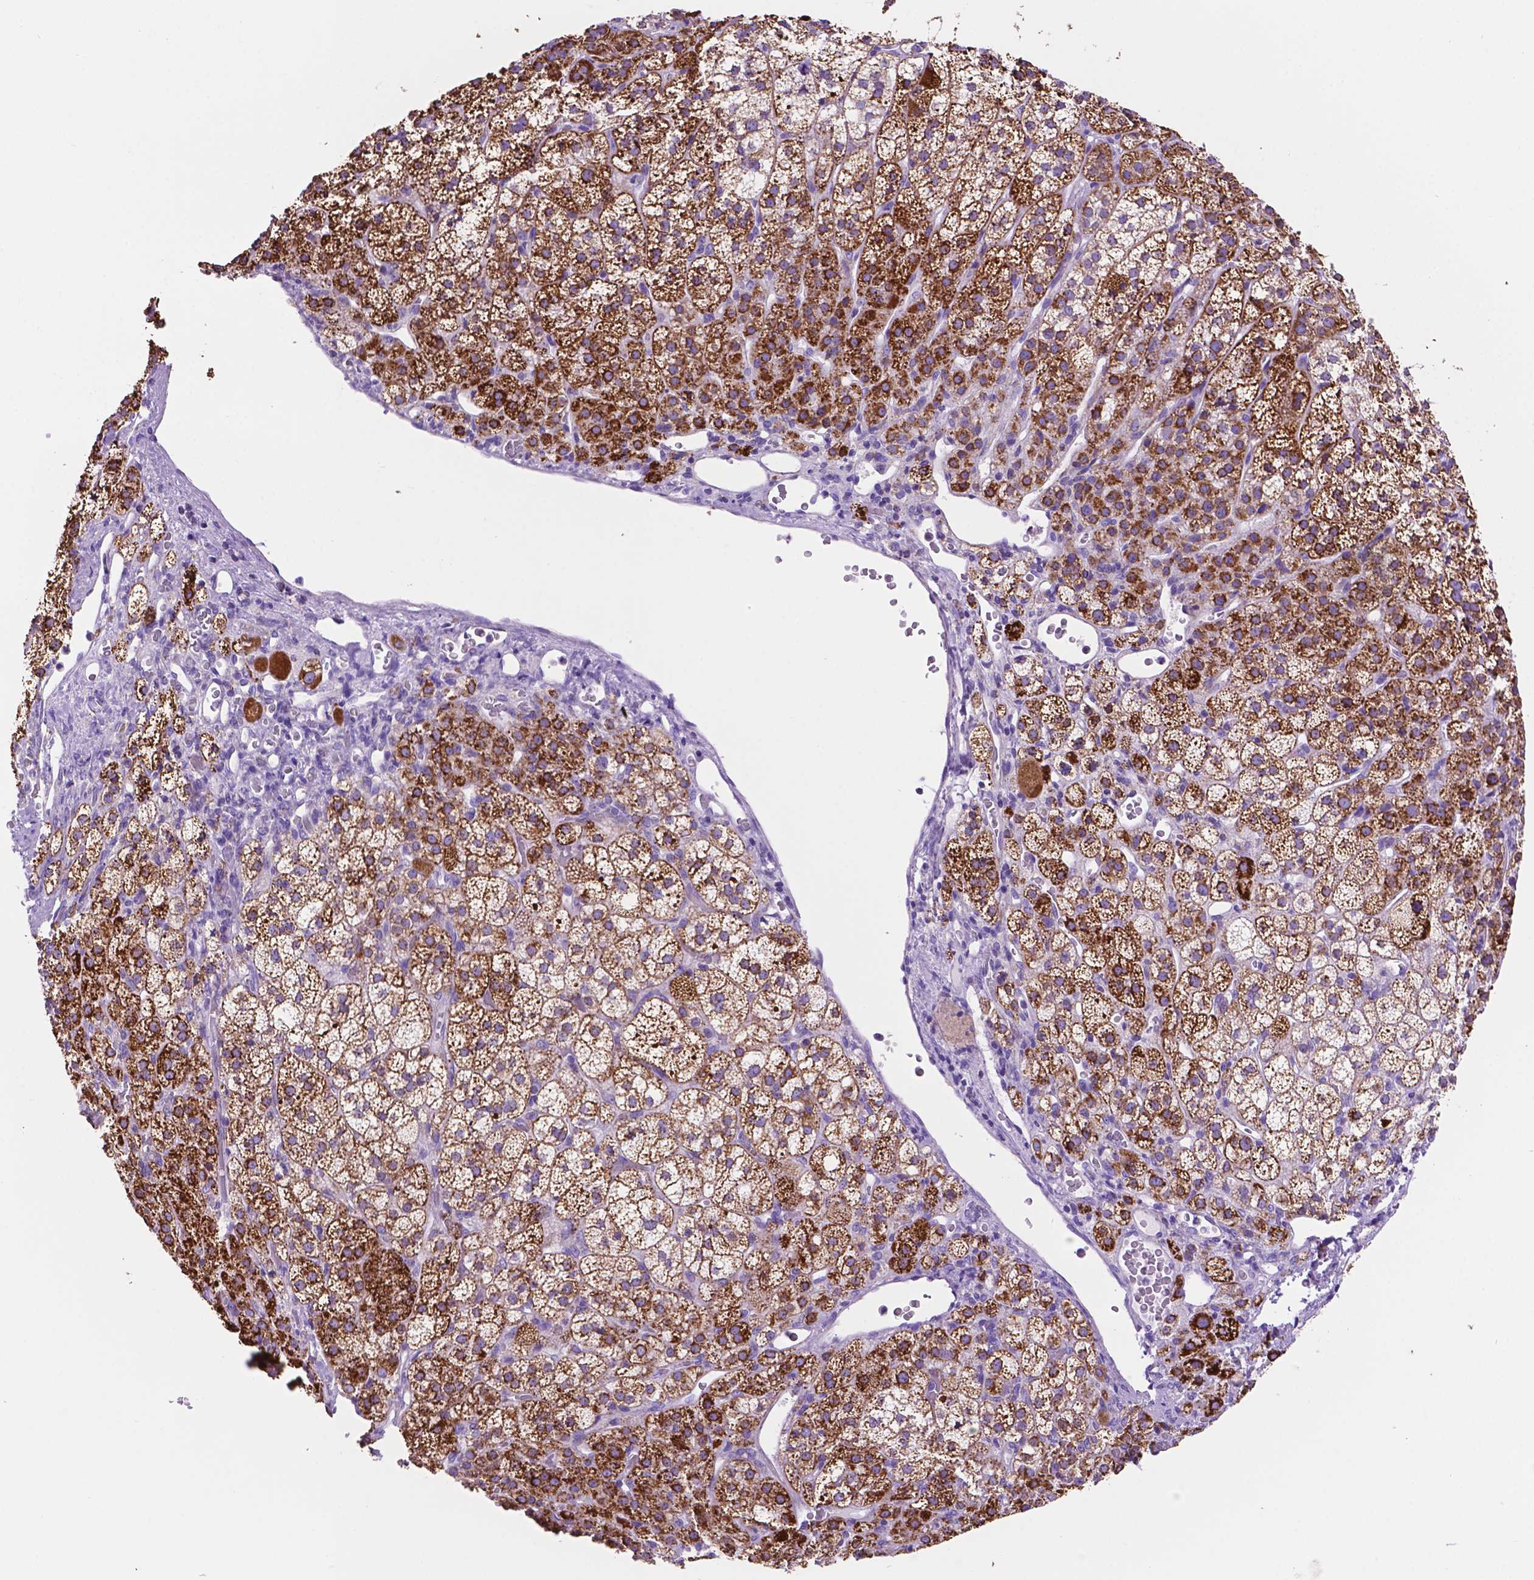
{"staining": {"intensity": "strong", "quantity": "25%-75%", "location": "cytoplasmic/membranous"}, "tissue": "adrenal gland", "cell_type": "Glandular cells", "image_type": "normal", "snomed": [{"axis": "morphology", "description": "Normal tissue, NOS"}, {"axis": "topography", "description": "Adrenal gland"}], "caption": "Human adrenal gland stained for a protein (brown) reveals strong cytoplasmic/membranous positive positivity in about 25%-75% of glandular cells.", "gene": "GDPD5", "patient": {"sex": "female", "age": 60}}